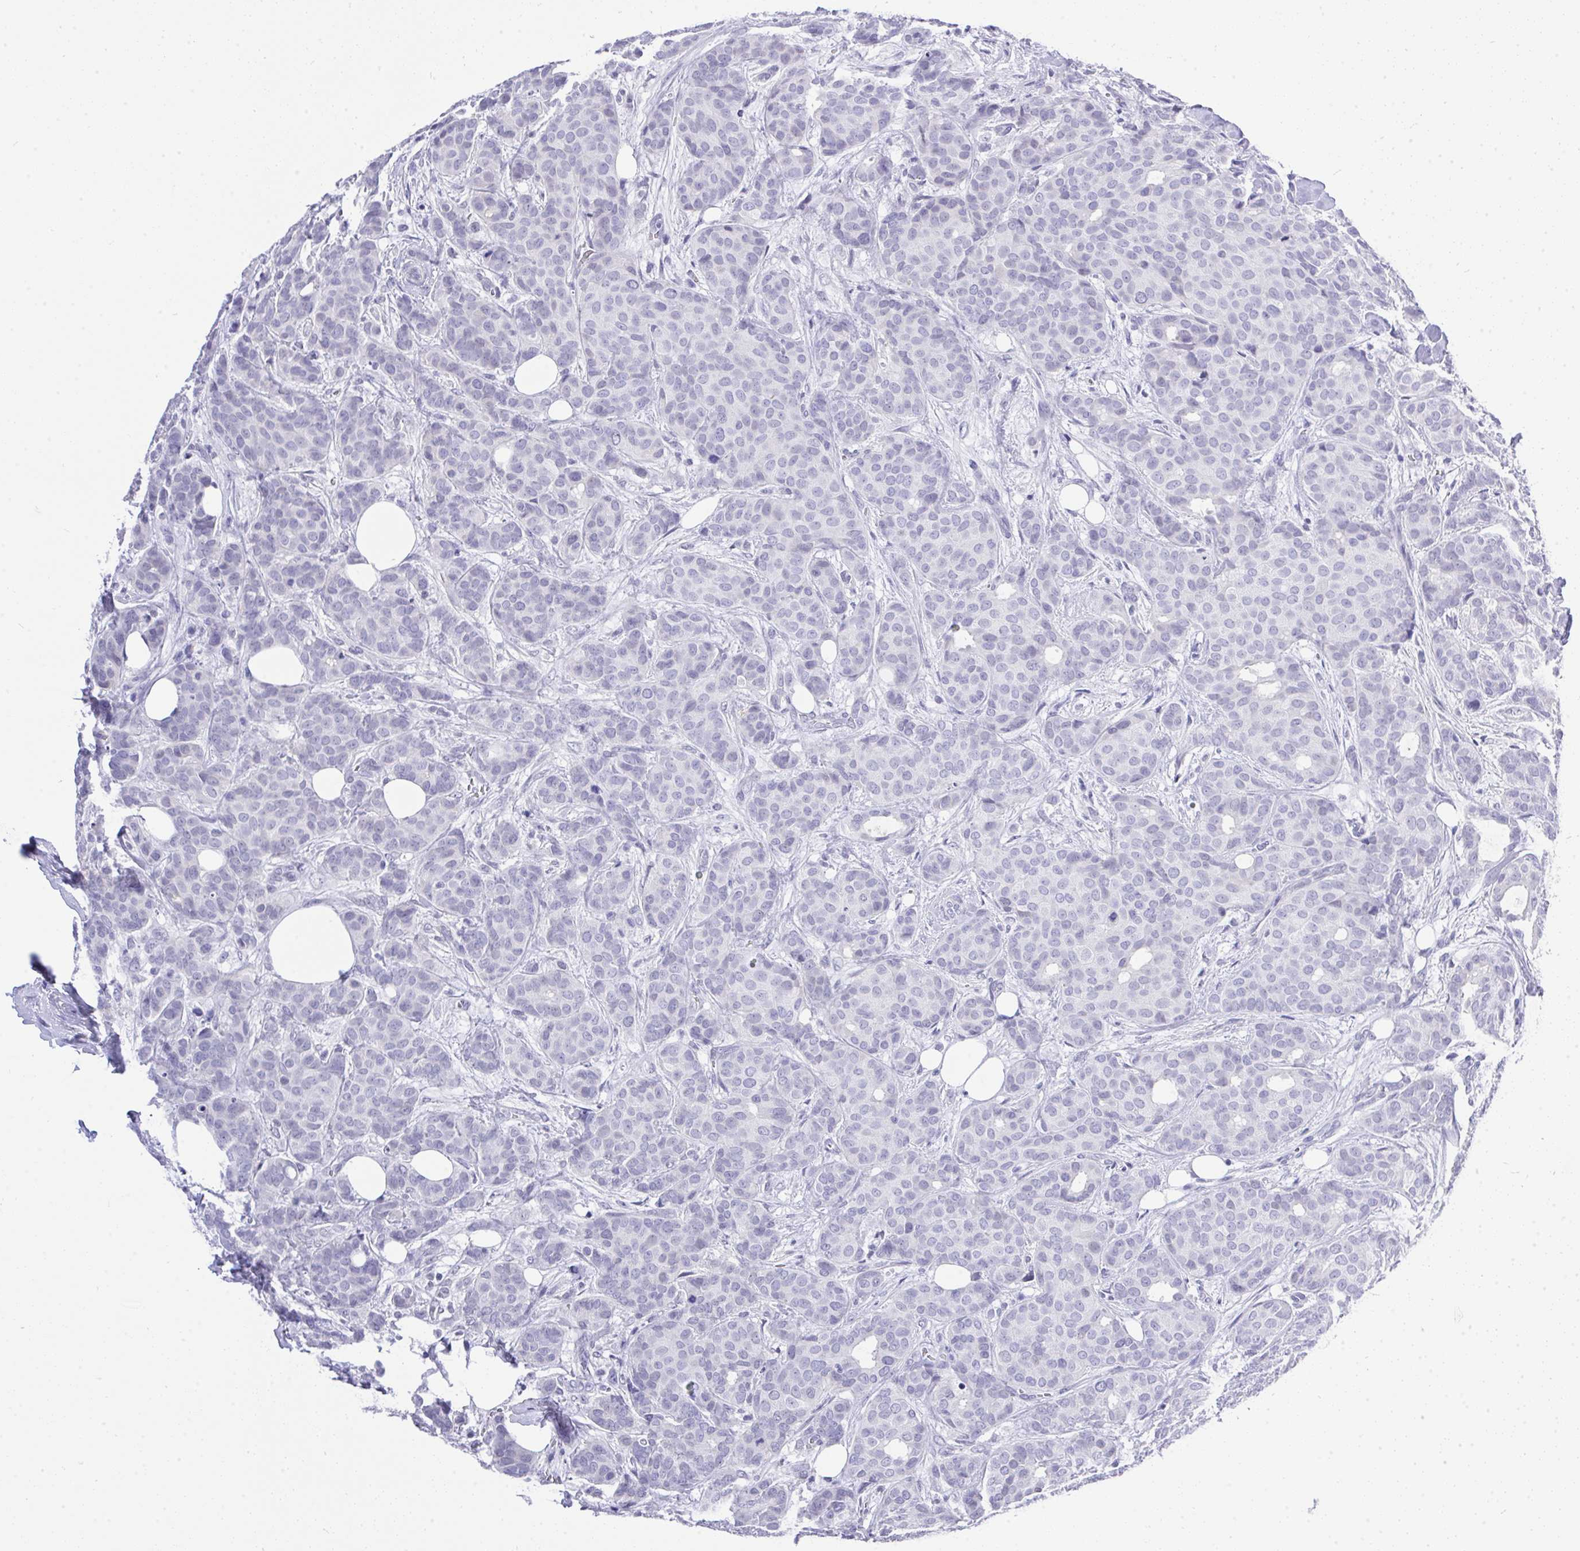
{"staining": {"intensity": "negative", "quantity": "none", "location": "none"}, "tissue": "breast cancer", "cell_type": "Tumor cells", "image_type": "cancer", "snomed": [{"axis": "morphology", "description": "Duct carcinoma"}, {"axis": "topography", "description": "Breast"}], "caption": "A high-resolution image shows IHC staining of breast intraductal carcinoma, which shows no significant expression in tumor cells.", "gene": "MS4A12", "patient": {"sex": "female", "age": 70}}